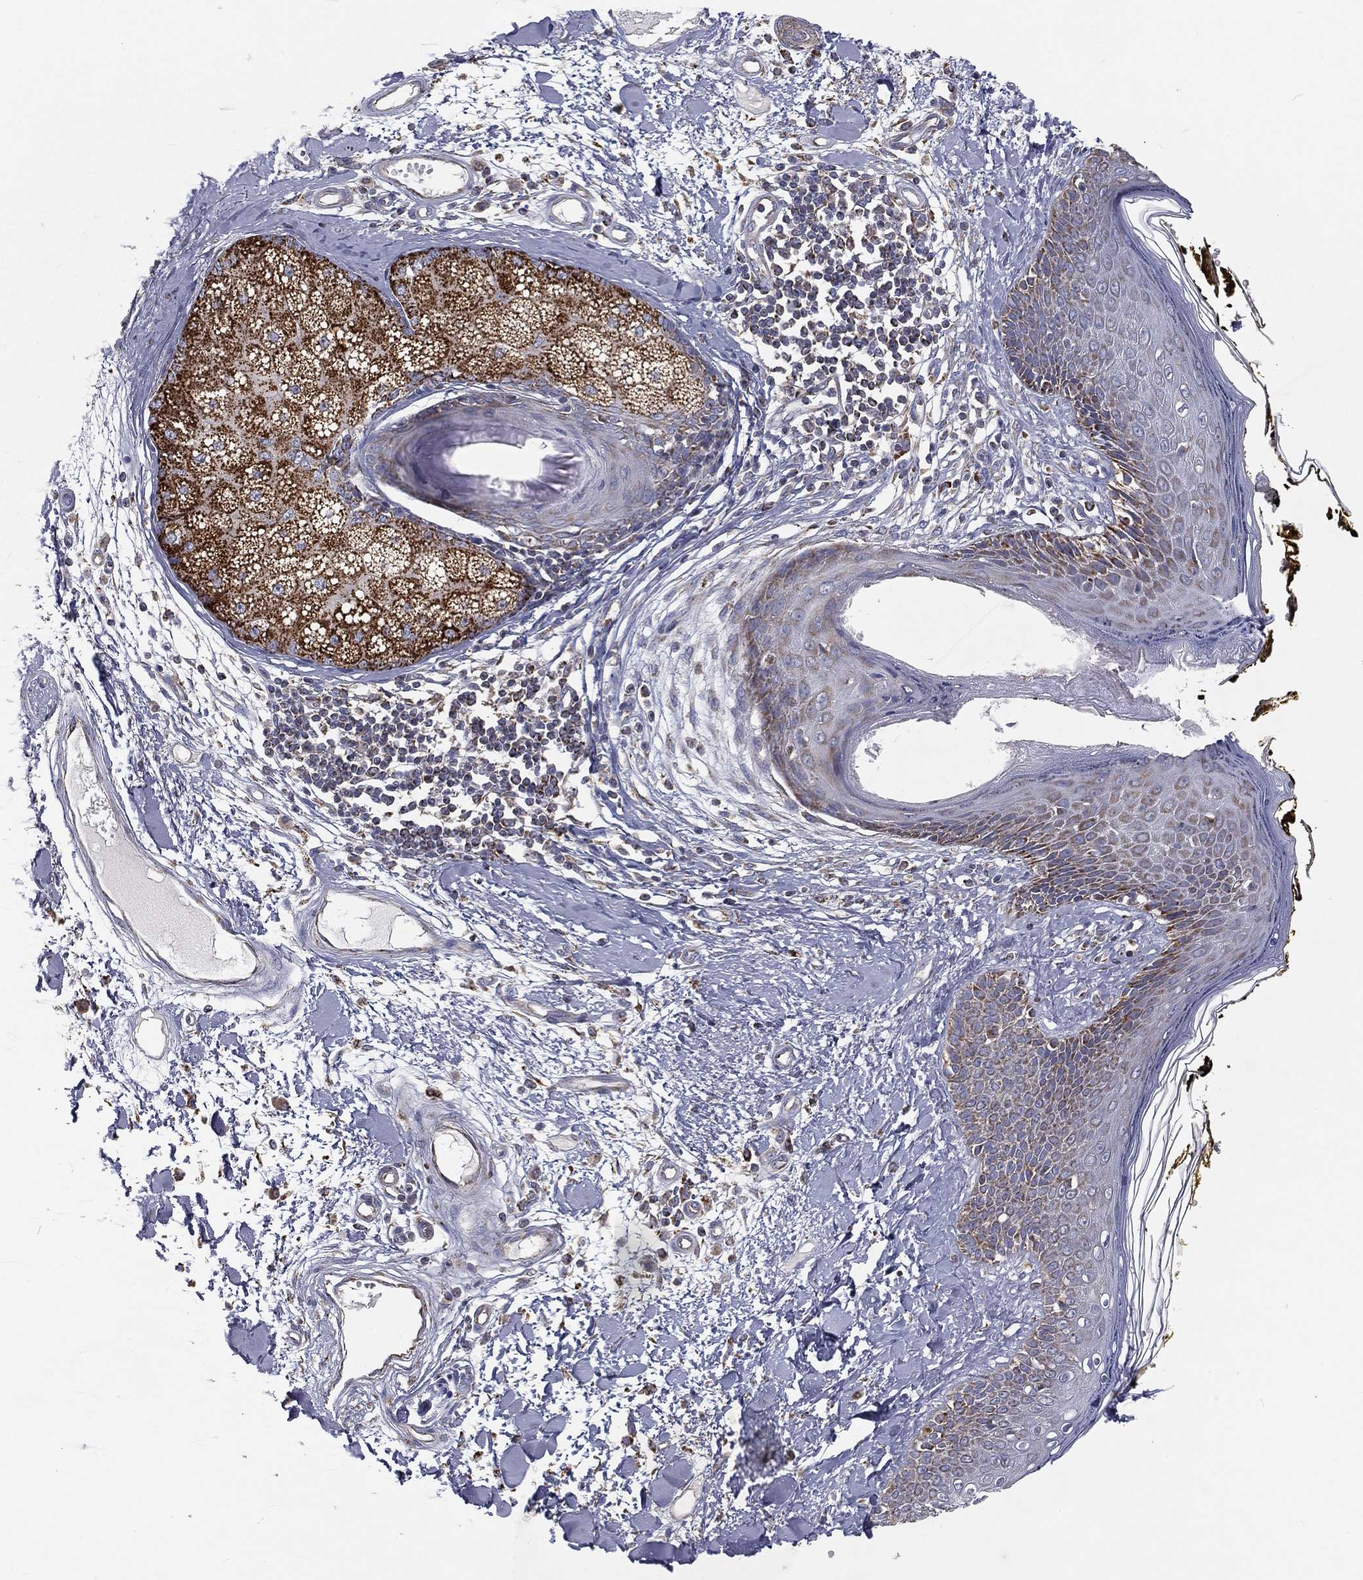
{"staining": {"intensity": "negative", "quantity": "none", "location": "none"}, "tissue": "skin", "cell_type": "Fibroblasts", "image_type": "normal", "snomed": [{"axis": "morphology", "description": "Normal tissue, NOS"}, {"axis": "topography", "description": "Skin"}], "caption": "This image is of benign skin stained with immunohistochemistry to label a protein in brown with the nuclei are counter-stained blue. There is no expression in fibroblasts. (Brightfield microscopy of DAB (3,3'-diaminobenzidine) IHC at high magnification).", "gene": "HADH", "patient": {"sex": "male", "age": 76}}